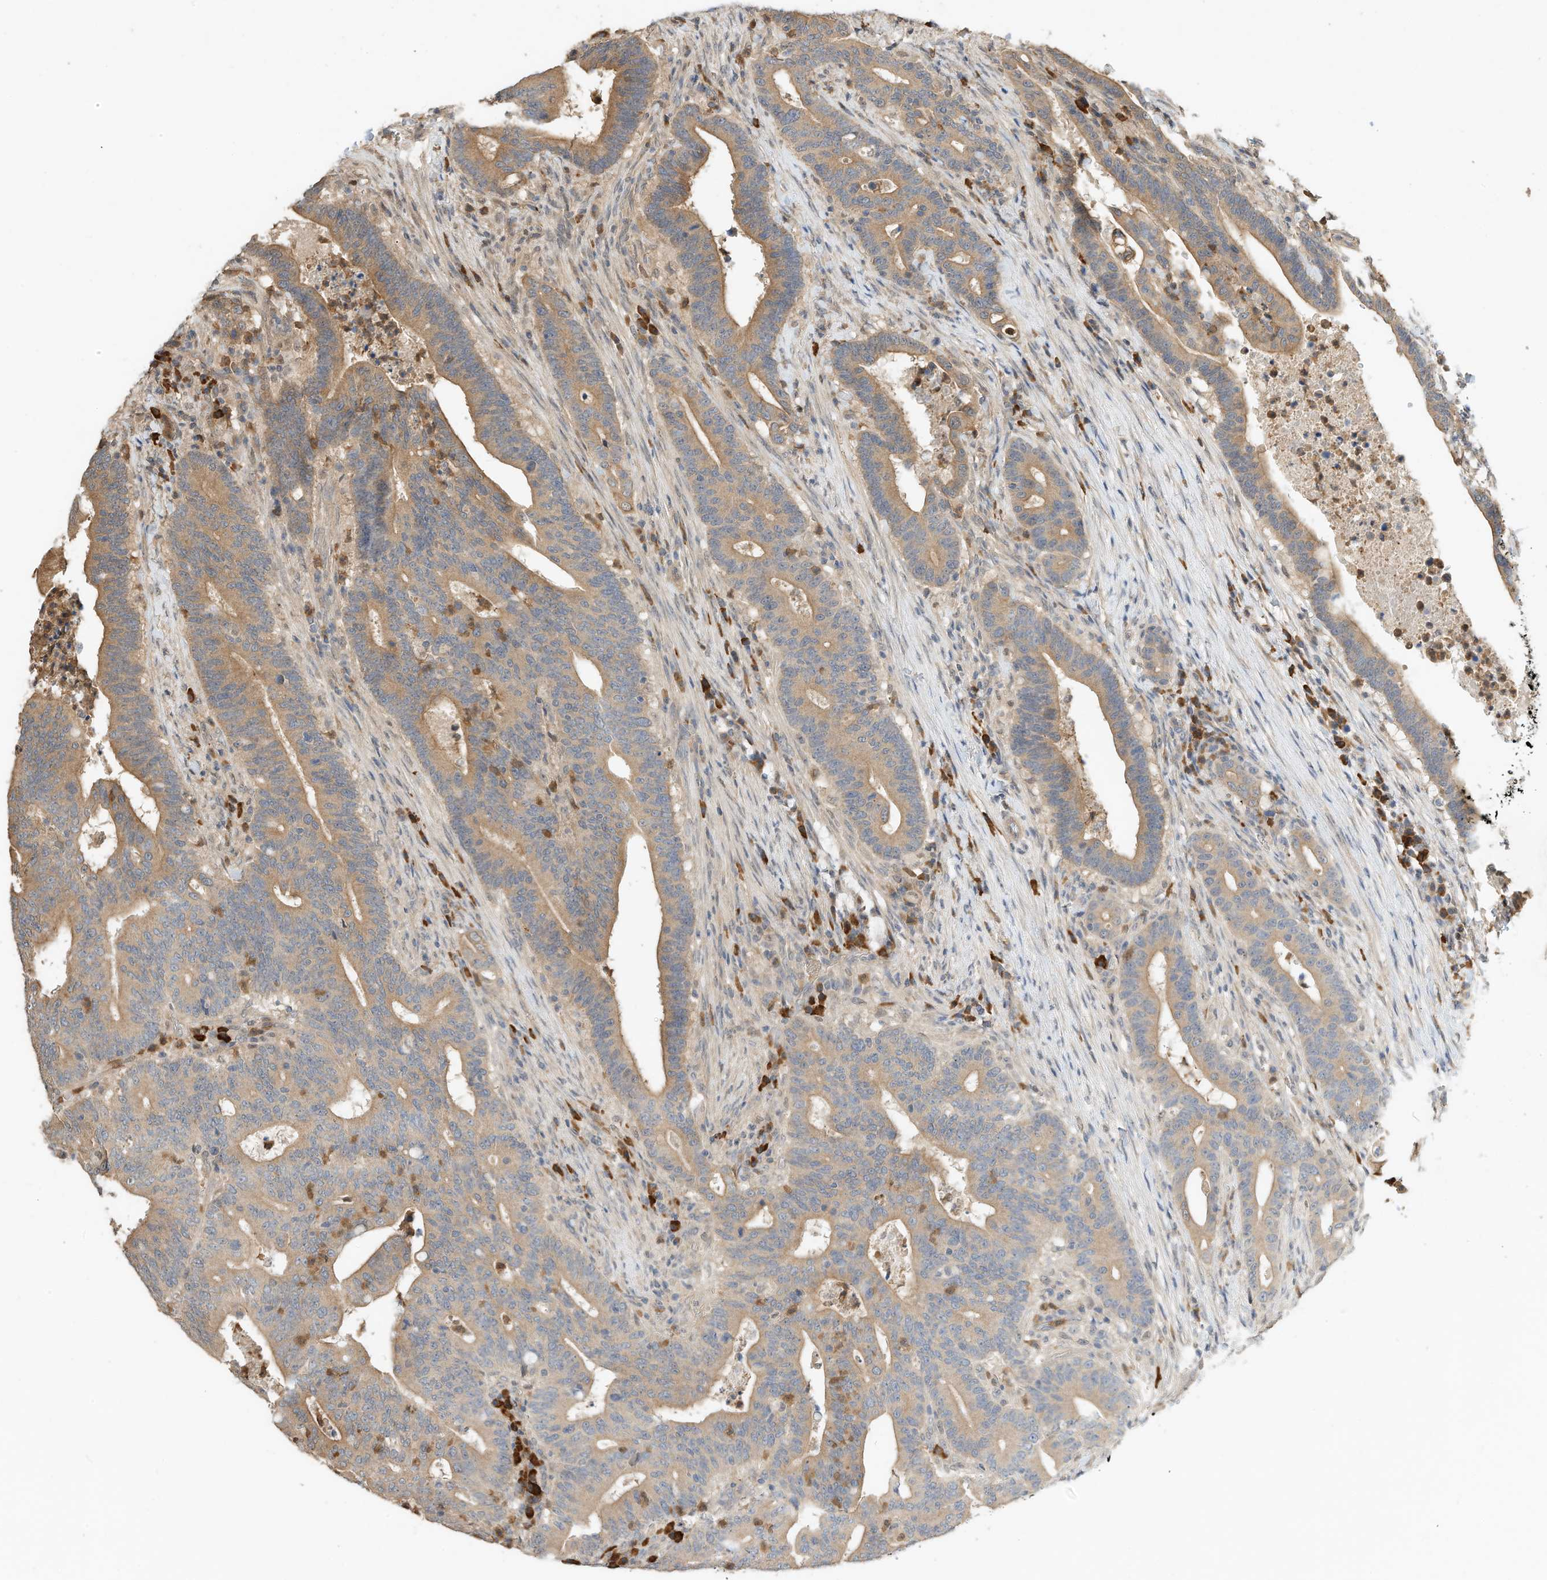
{"staining": {"intensity": "moderate", "quantity": ">75%", "location": "cytoplasmic/membranous"}, "tissue": "colorectal cancer", "cell_type": "Tumor cells", "image_type": "cancer", "snomed": [{"axis": "morphology", "description": "Adenocarcinoma, NOS"}, {"axis": "topography", "description": "Colon"}], "caption": "Human adenocarcinoma (colorectal) stained with a protein marker shows moderate staining in tumor cells.", "gene": "OFD1", "patient": {"sex": "female", "age": 66}}